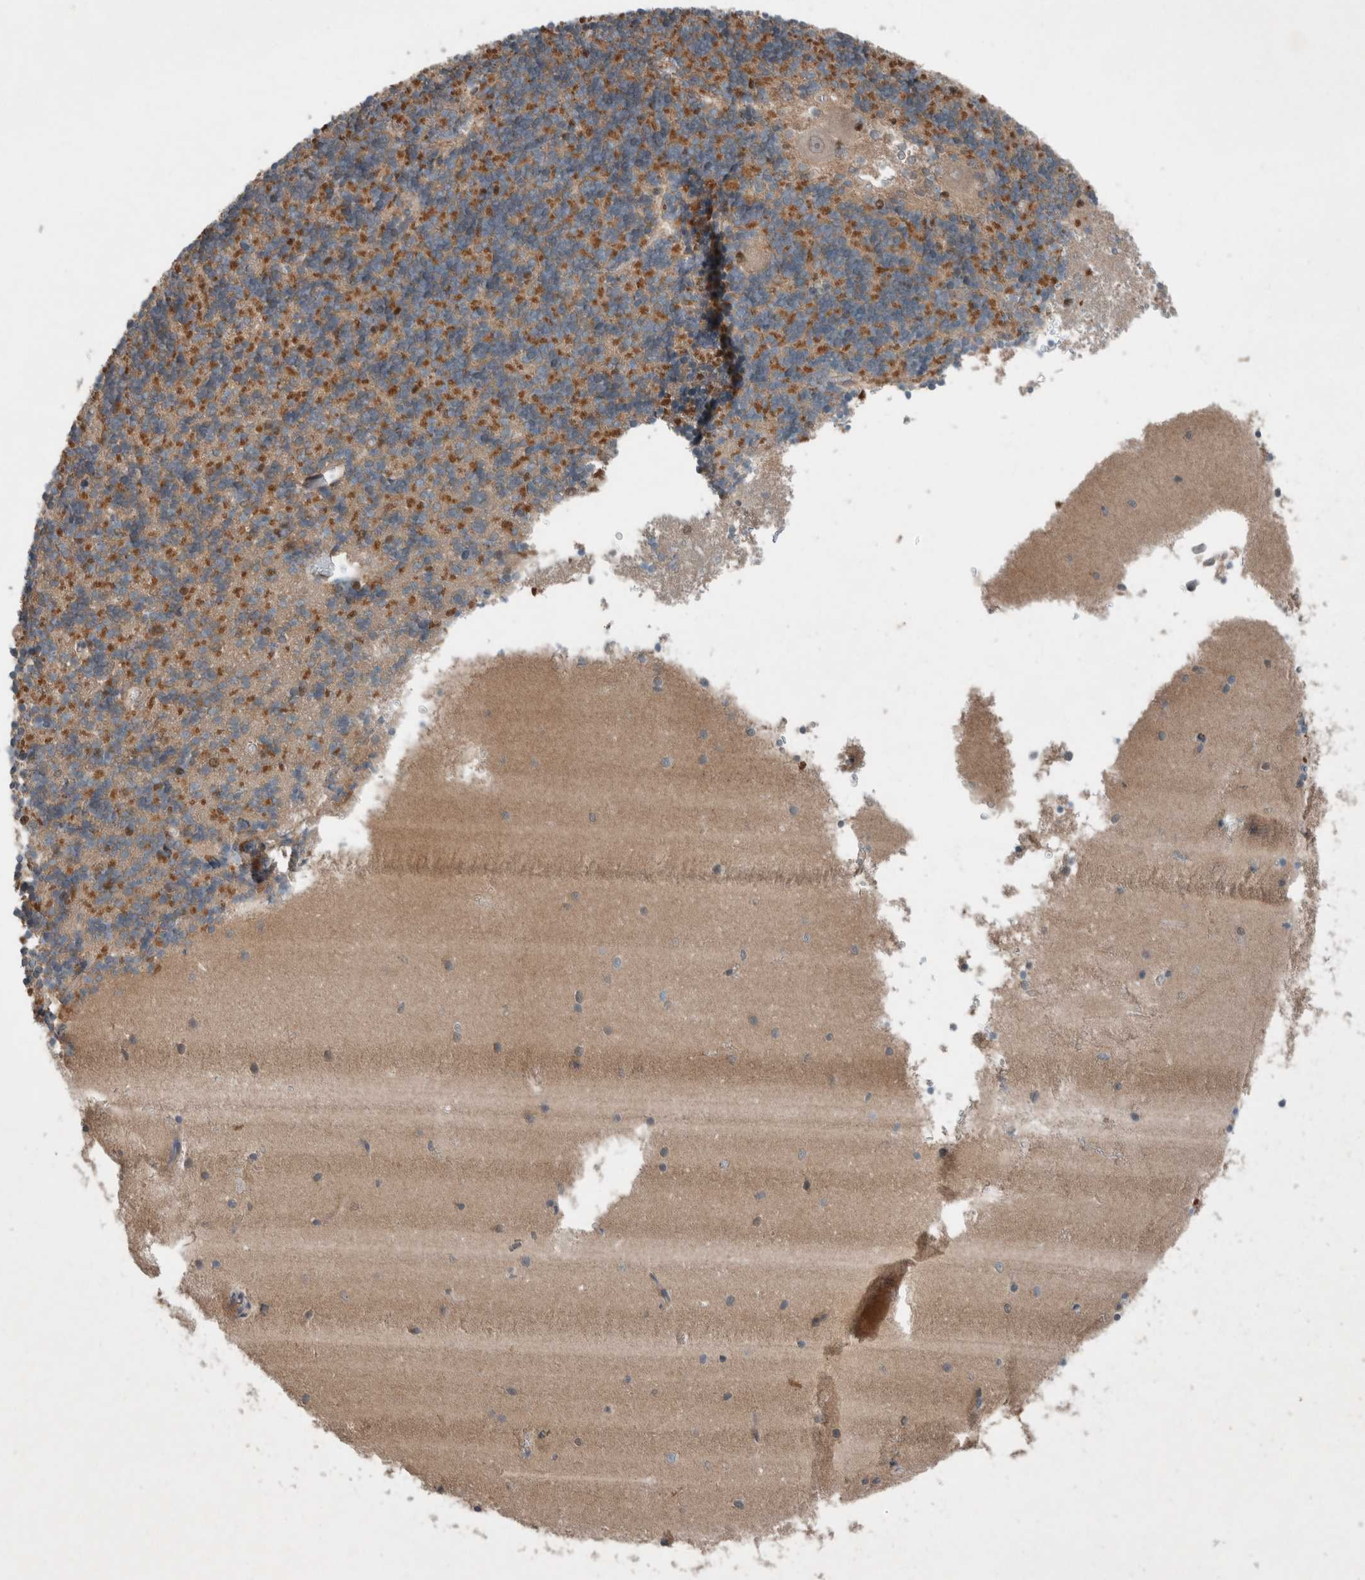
{"staining": {"intensity": "moderate", "quantity": "25%-75%", "location": "cytoplasmic/membranous"}, "tissue": "cerebellum", "cell_type": "Cells in granular layer", "image_type": "normal", "snomed": [{"axis": "morphology", "description": "Normal tissue, NOS"}, {"axis": "topography", "description": "Cerebellum"}], "caption": "A high-resolution image shows IHC staining of unremarkable cerebellum, which demonstrates moderate cytoplasmic/membranous positivity in about 25%-75% of cells in granular layer.", "gene": "ENSG00000285245", "patient": {"sex": "male", "age": 37}}